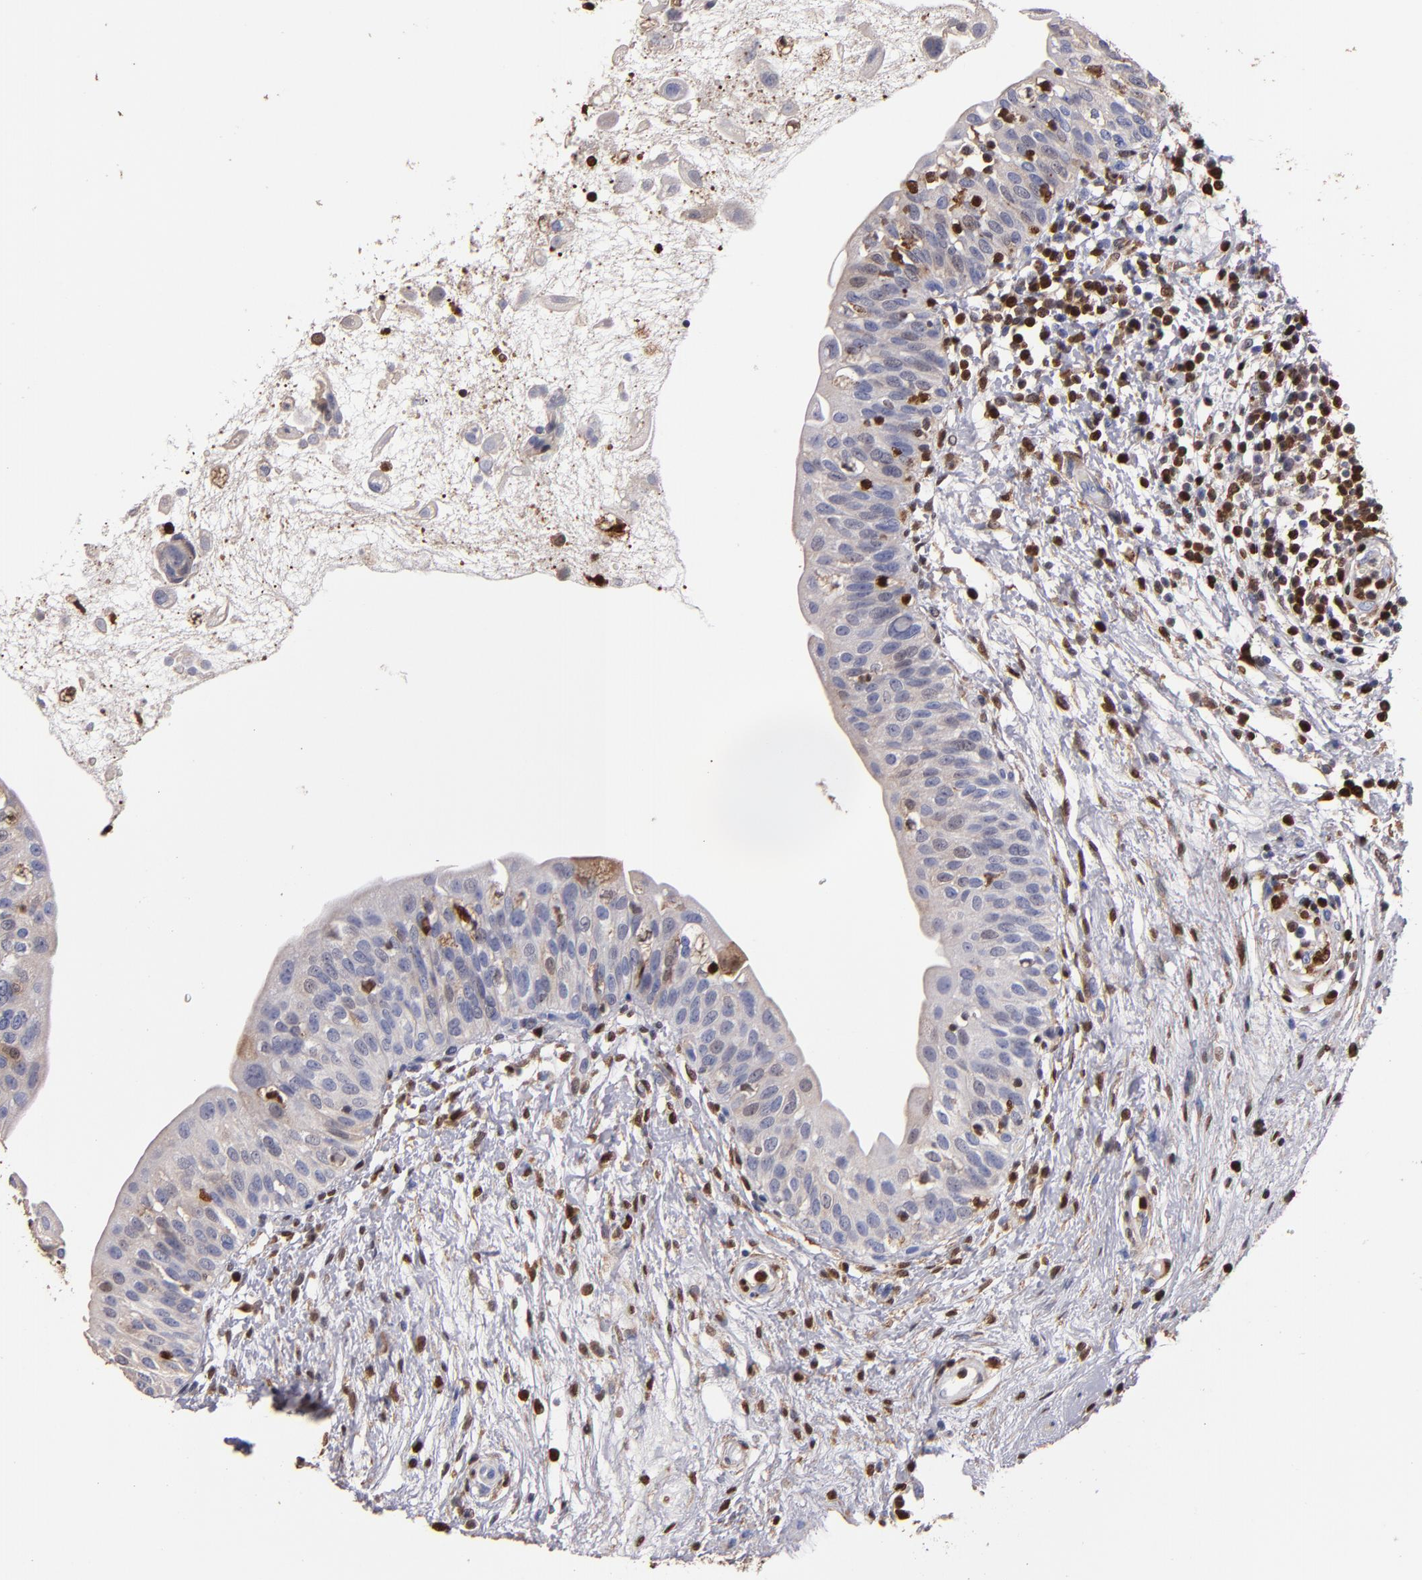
{"staining": {"intensity": "moderate", "quantity": "<25%", "location": "cytoplasmic/membranous"}, "tissue": "urinary bladder", "cell_type": "Urothelial cells", "image_type": "normal", "snomed": [{"axis": "morphology", "description": "Normal tissue, NOS"}, {"axis": "topography", "description": "Urinary bladder"}], "caption": "A high-resolution image shows immunohistochemistry staining of benign urinary bladder, which shows moderate cytoplasmic/membranous staining in approximately <25% of urothelial cells.", "gene": "S100A4", "patient": {"sex": "female", "age": 55}}